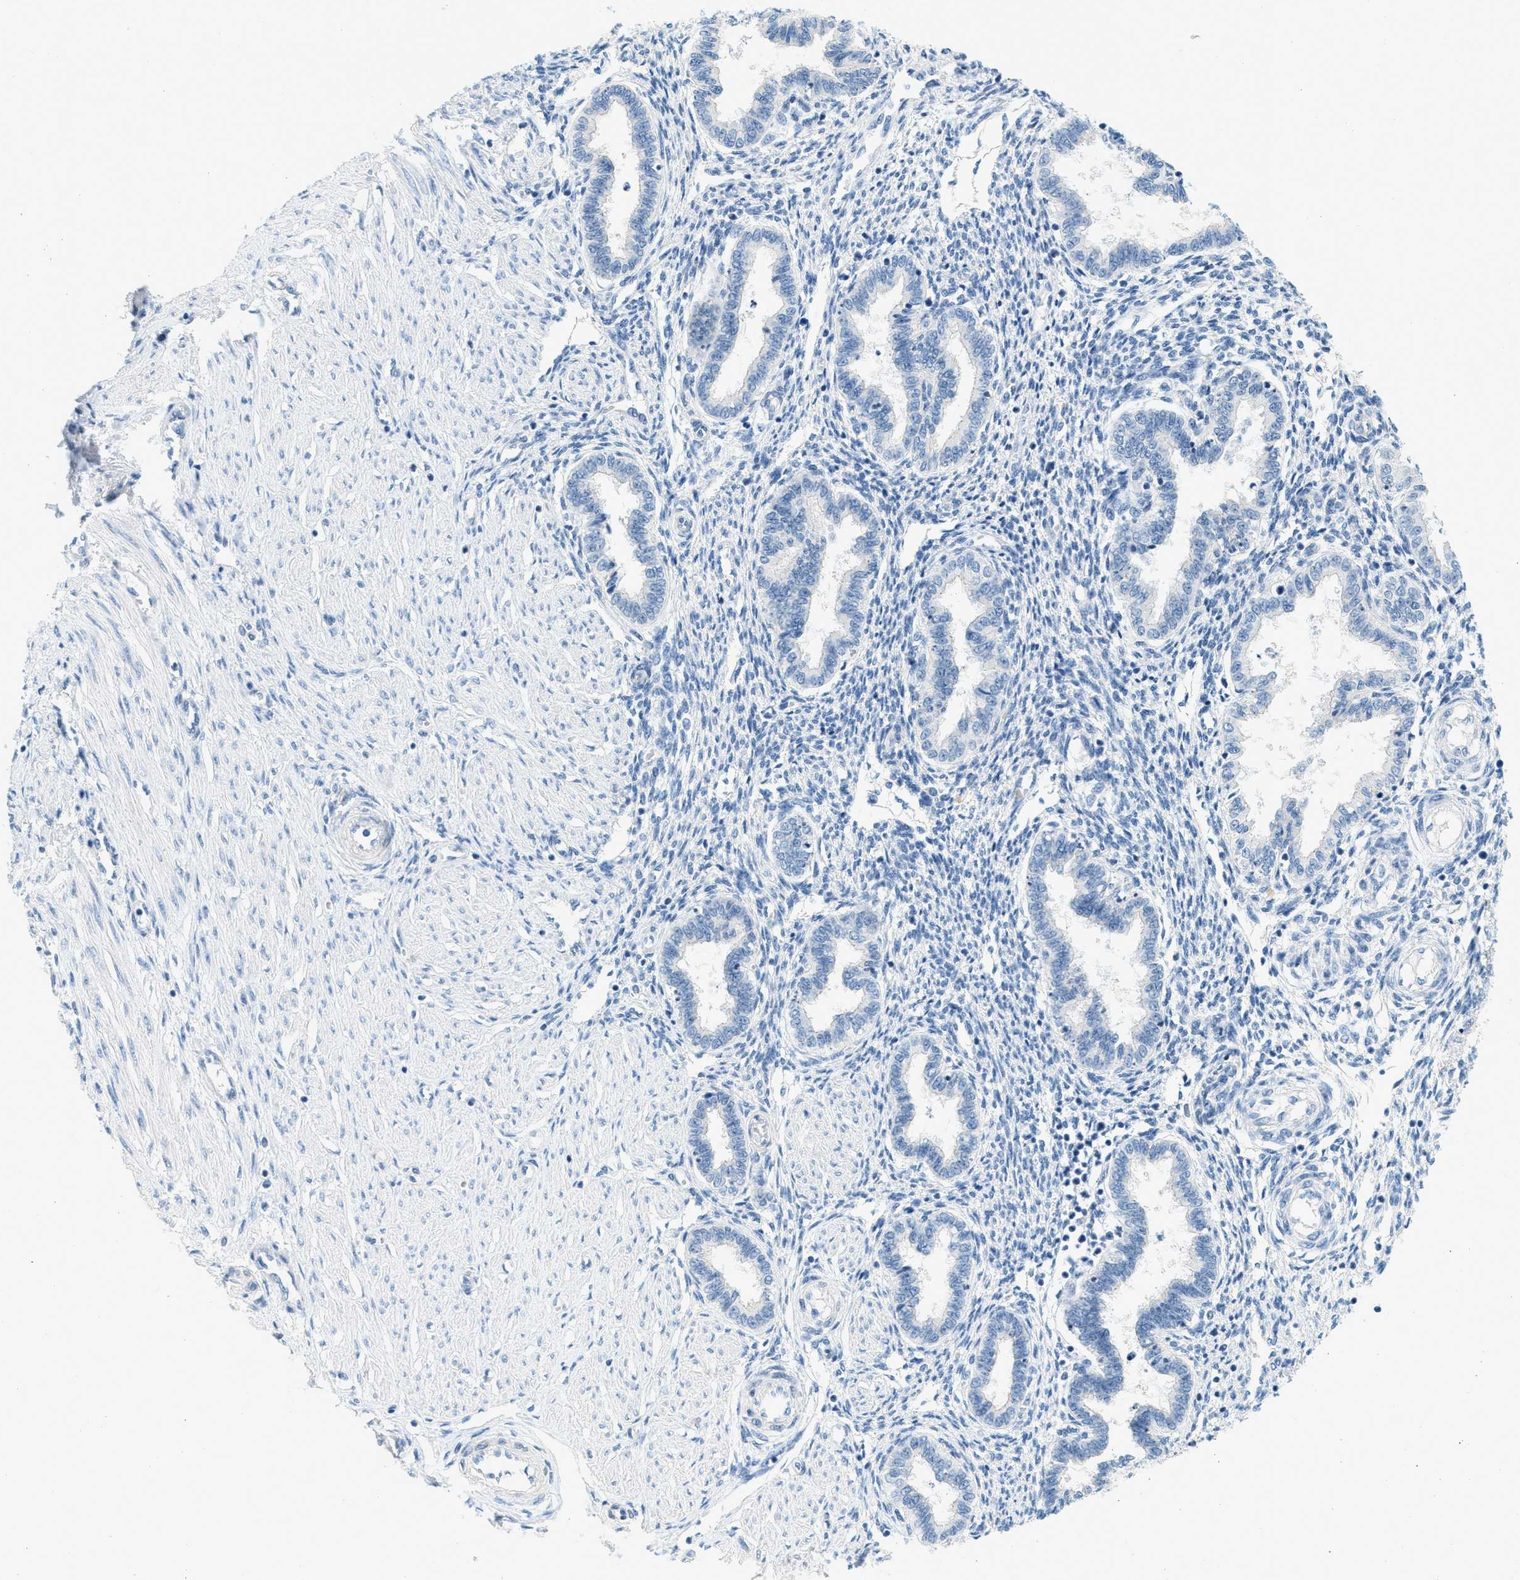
{"staining": {"intensity": "negative", "quantity": "none", "location": "none"}, "tissue": "endometrium", "cell_type": "Cells in endometrial stroma", "image_type": "normal", "snomed": [{"axis": "morphology", "description": "Normal tissue, NOS"}, {"axis": "topography", "description": "Endometrium"}], "caption": "High magnification brightfield microscopy of normal endometrium stained with DAB (brown) and counterstained with hematoxylin (blue): cells in endometrial stroma show no significant positivity.", "gene": "CYP4X1", "patient": {"sex": "female", "age": 33}}